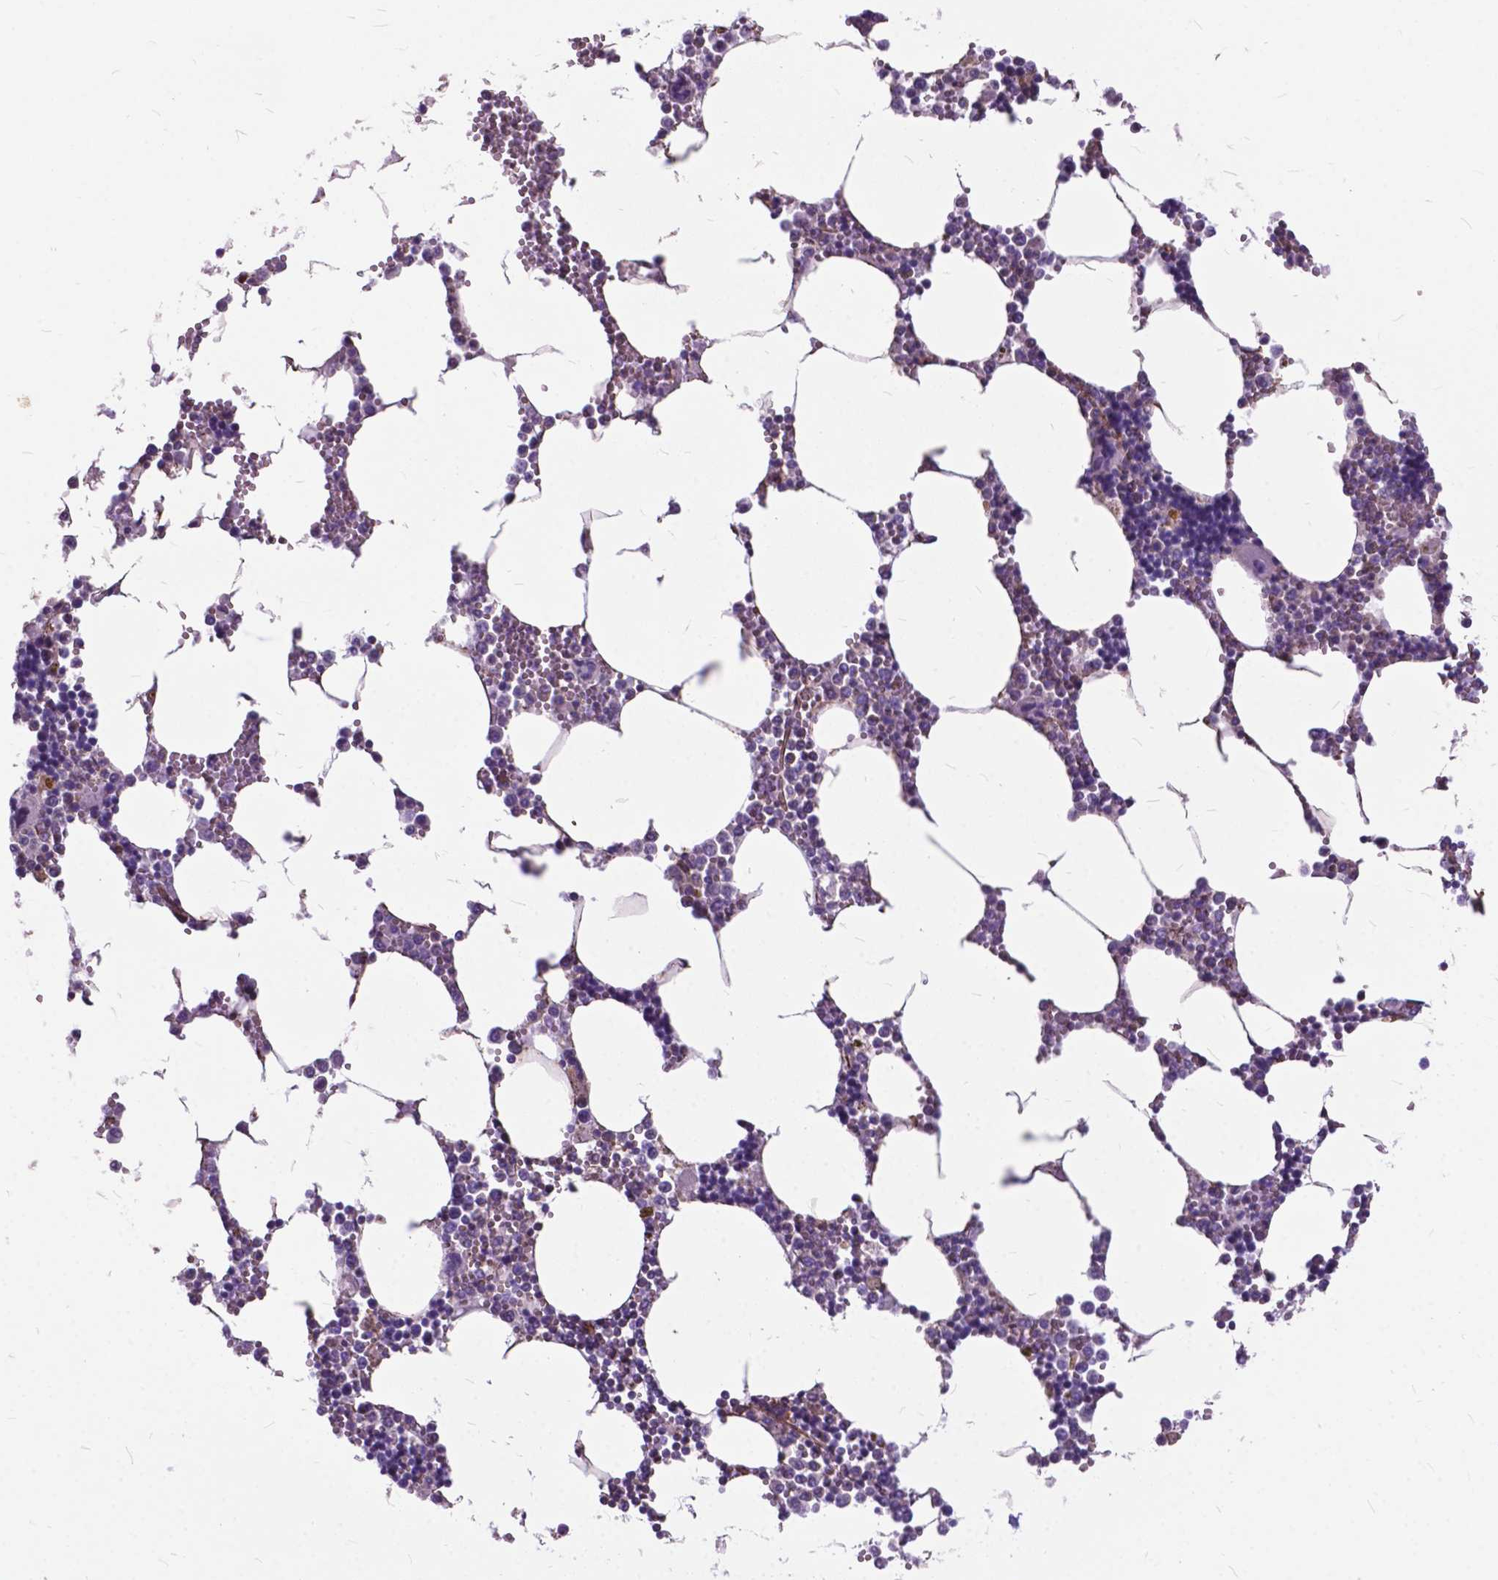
{"staining": {"intensity": "weak", "quantity": "<25%", "location": "cytoplasmic/membranous"}, "tissue": "bone marrow", "cell_type": "Hematopoietic cells", "image_type": "normal", "snomed": [{"axis": "morphology", "description": "Normal tissue, NOS"}, {"axis": "topography", "description": "Bone marrow"}], "caption": "An immunohistochemistry (IHC) micrograph of normal bone marrow is shown. There is no staining in hematopoietic cells of bone marrow. Nuclei are stained in blue.", "gene": "FLT4", "patient": {"sex": "male", "age": 54}}